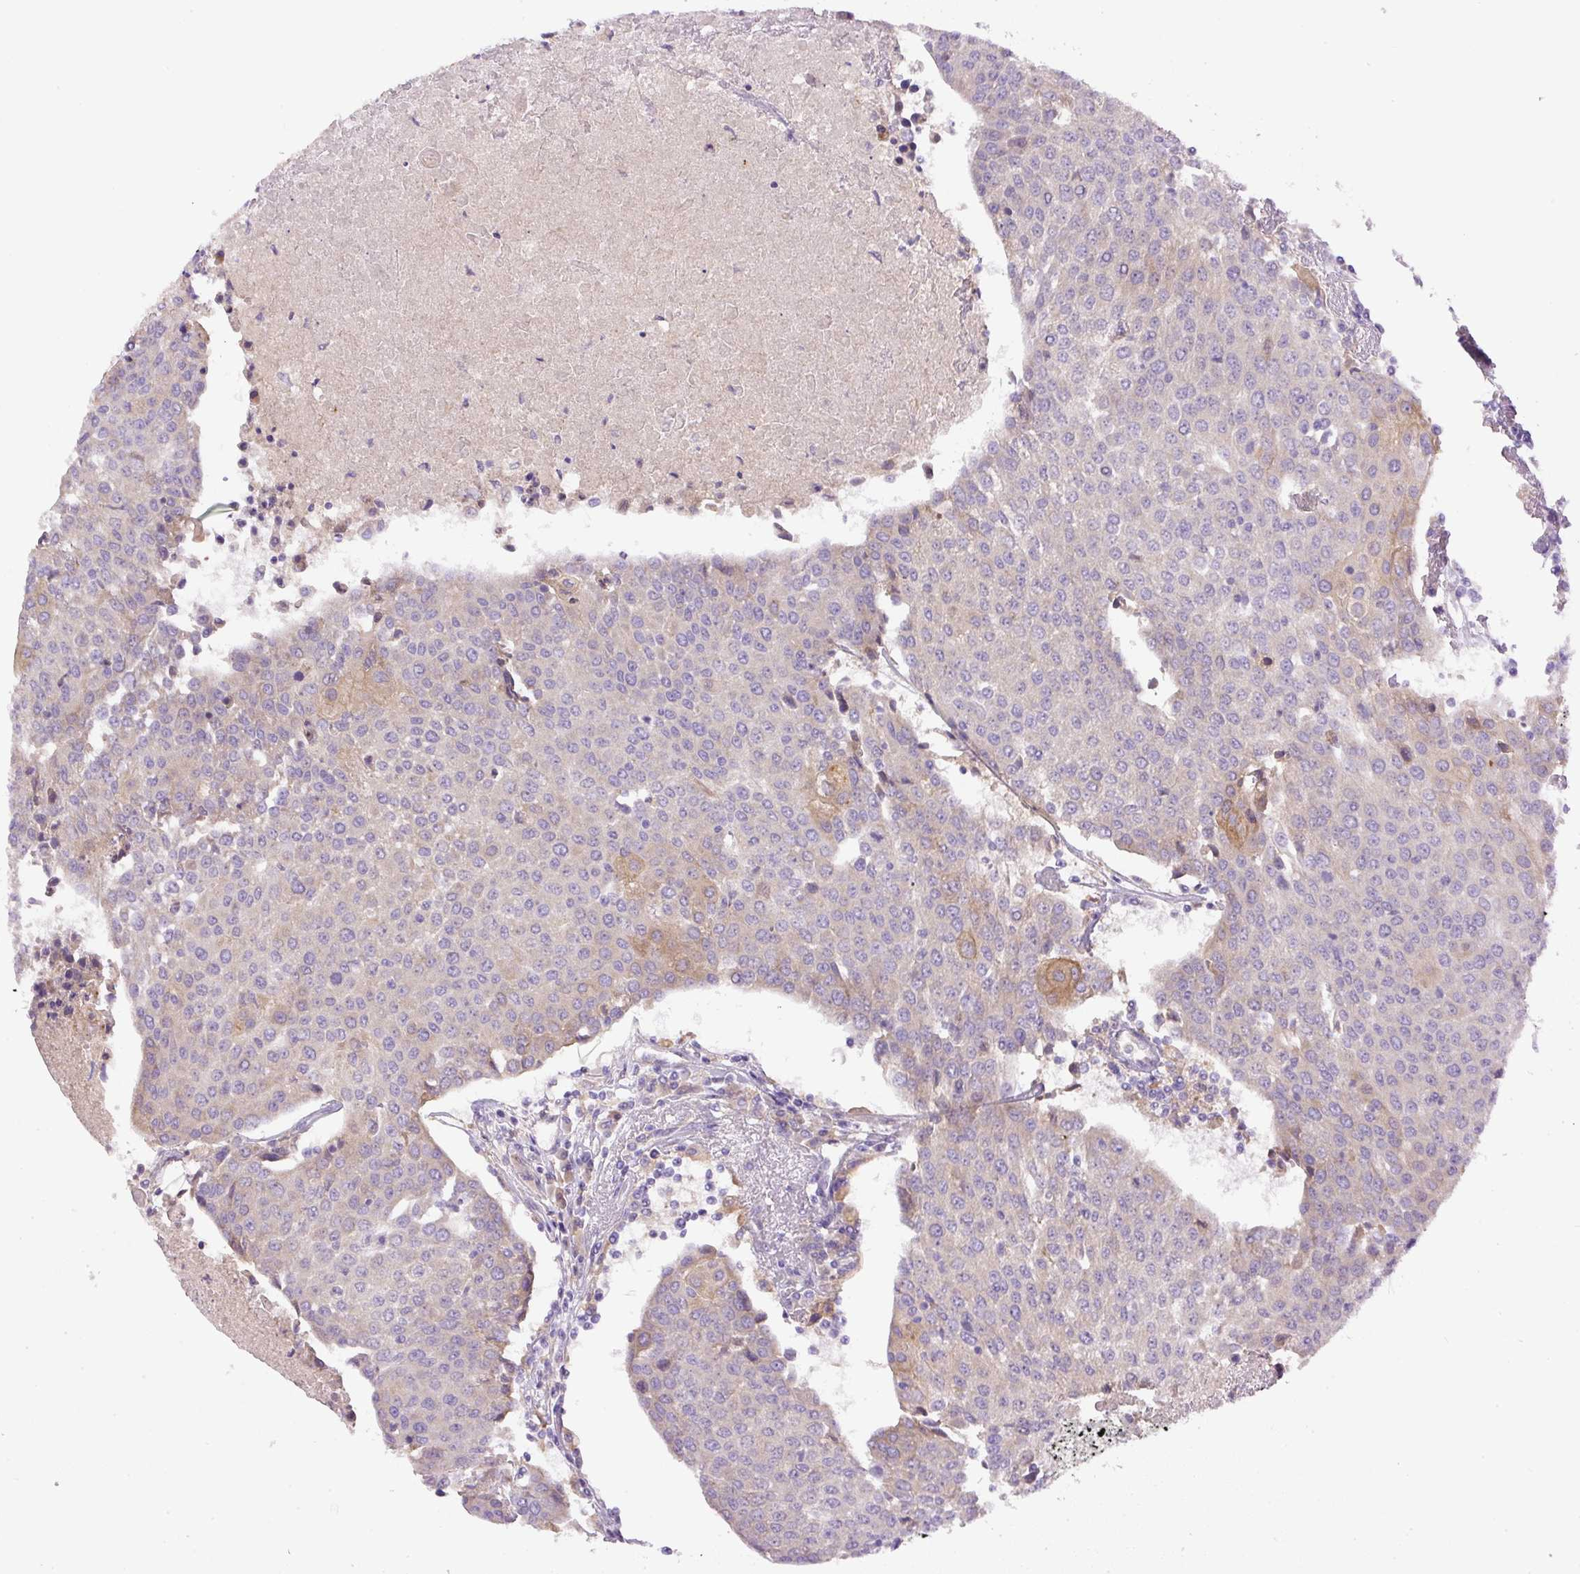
{"staining": {"intensity": "negative", "quantity": "none", "location": "none"}, "tissue": "urothelial cancer", "cell_type": "Tumor cells", "image_type": "cancer", "snomed": [{"axis": "morphology", "description": "Urothelial carcinoma, High grade"}, {"axis": "topography", "description": "Urinary bladder"}], "caption": "DAB (3,3'-diaminobenzidine) immunohistochemical staining of urothelial cancer displays no significant expression in tumor cells.", "gene": "DAPK1", "patient": {"sex": "female", "age": 85}}